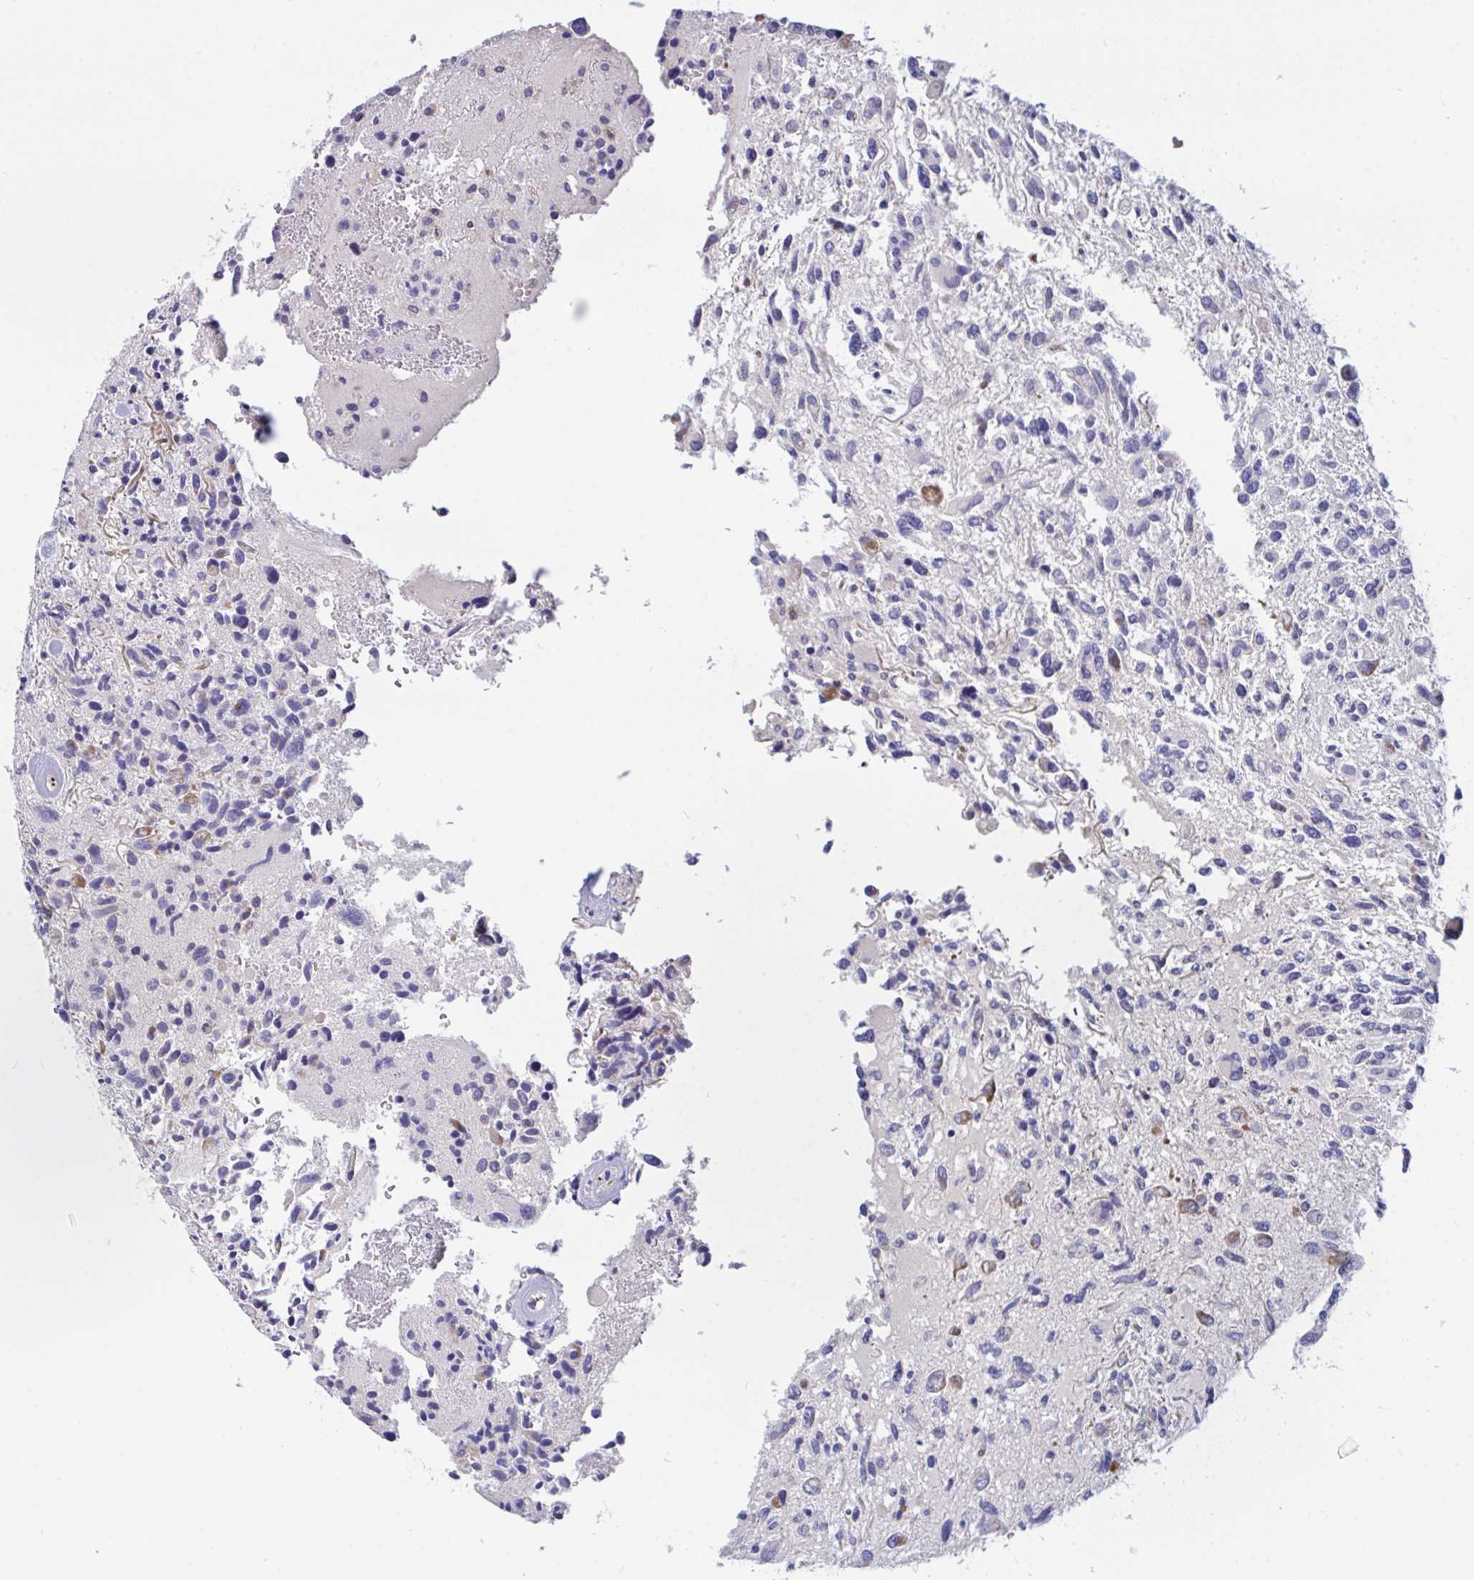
{"staining": {"intensity": "moderate", "quantity": "<25%", "location": "cytoplasmic/membranous,nuclear"}, "tissue": "glioma", "cell_type": "Tumor cells", "image_type": "cancer", "snomed": [{"axis": "morphology", "description": "Glioma, malignant, High grade"}, {"axis": "topography", "description": "Brain"}], "caption": "A brown stain labels moderate cytoplasmic/membranous and nuclear staining of a protein in human malignant glioma (high-grade) tumor cells.", "gene": "L3HYPDH", "patient": {"sex": "female", "age": 11}}